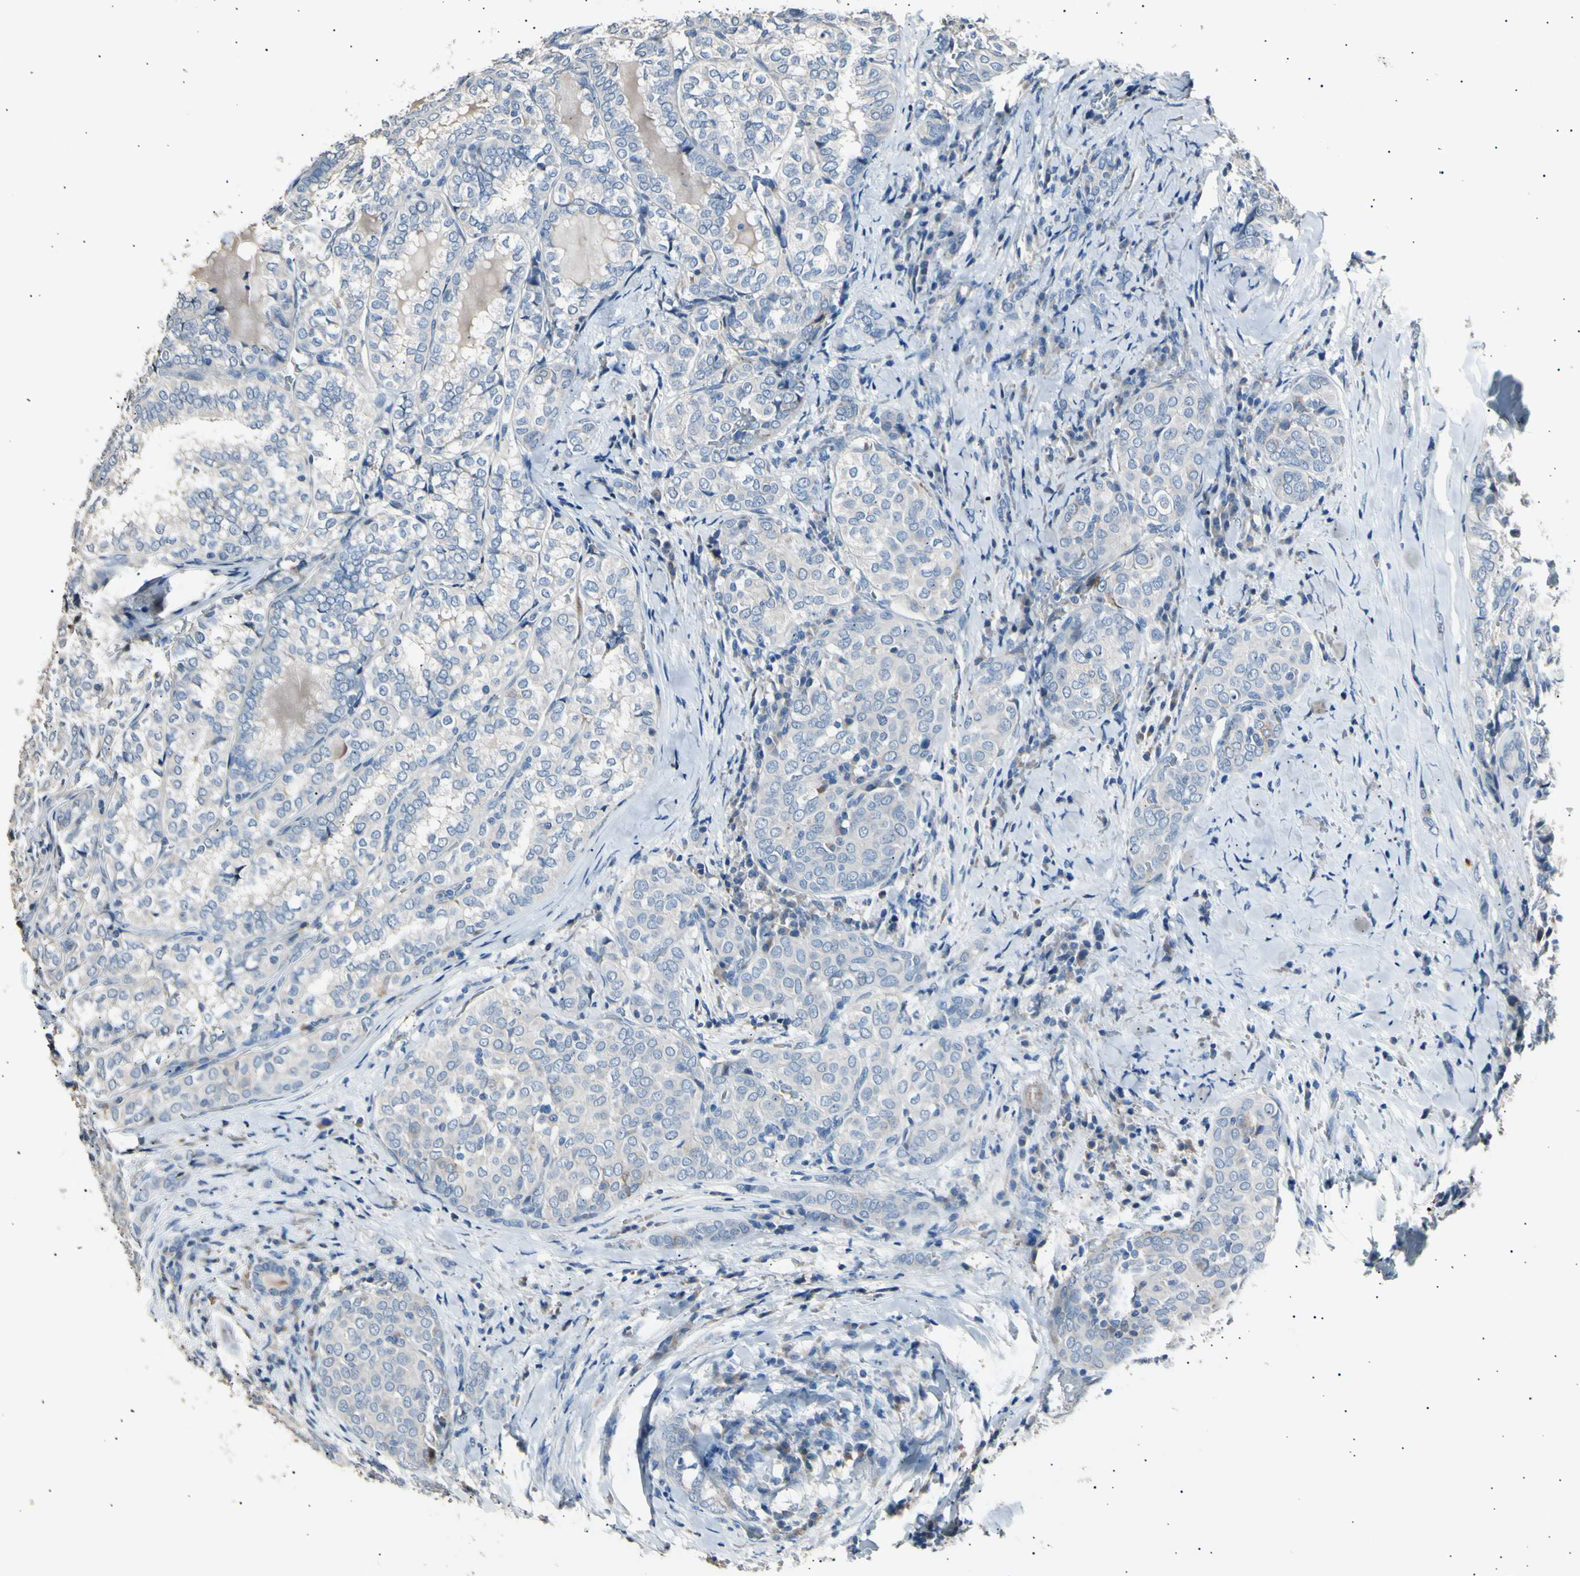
{"staining": {"intensity": "negative", "quantity": "none", "location": "none"}, "tissue": "thyroid cancer", "cell_type": "Tumor cells", "image_type": "cancer", "snomed": [{"axis": "morphology", "description": "Normal tissue, NOS"}, {"axis": "morphology", "description": "Papillary adenocarcinoma, NOS"}, {"axis": "topography", "description": "Thyroid gland"}], "caption": "A histopathology image of human thyroid cancer (papillary adenocarcinoma) is negative for staining in tumor cells.", "gene": "LDLR", "patient": {"sex": "female", "age": 30}}